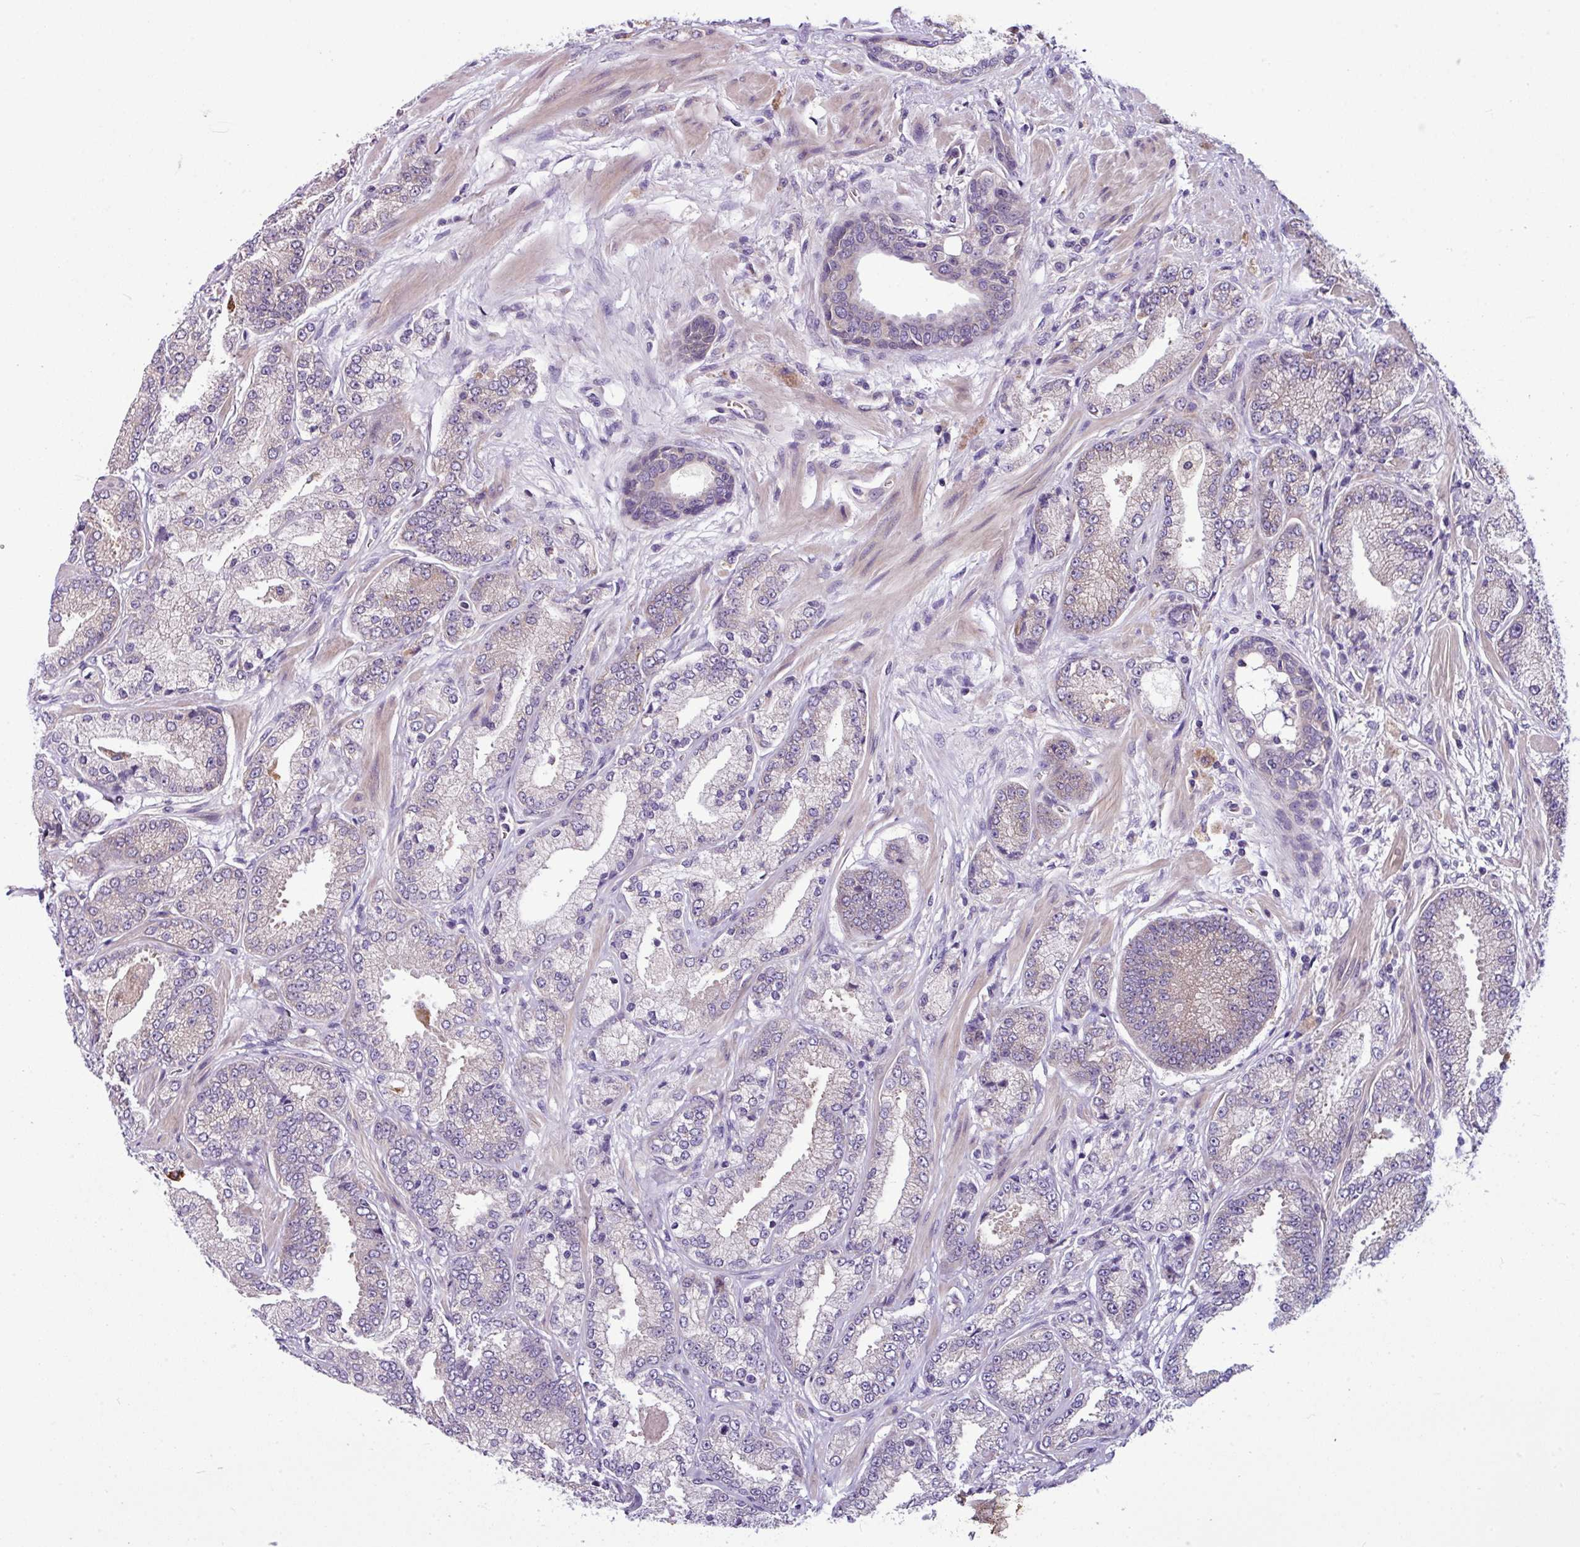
{"staining": {"intensity": "negative", "quantity": "none", "location": "none"}, "tissue": "prostate cancer", "cell_type": "Tumor cells", "image_type": "cancer", "snomed": [{"axis": "morphology", "description": "Adenocarcinoma, High grade"}, {"axis": "topography", "description": "Prostate"}], "caption": "The IHC photomicrograph has no significant positivity in tumor cells of high-grade adenocarcinoma (prostate) tissue.", "gene": "MROH2A", "patient": {"sex": "male", "age": 68}}